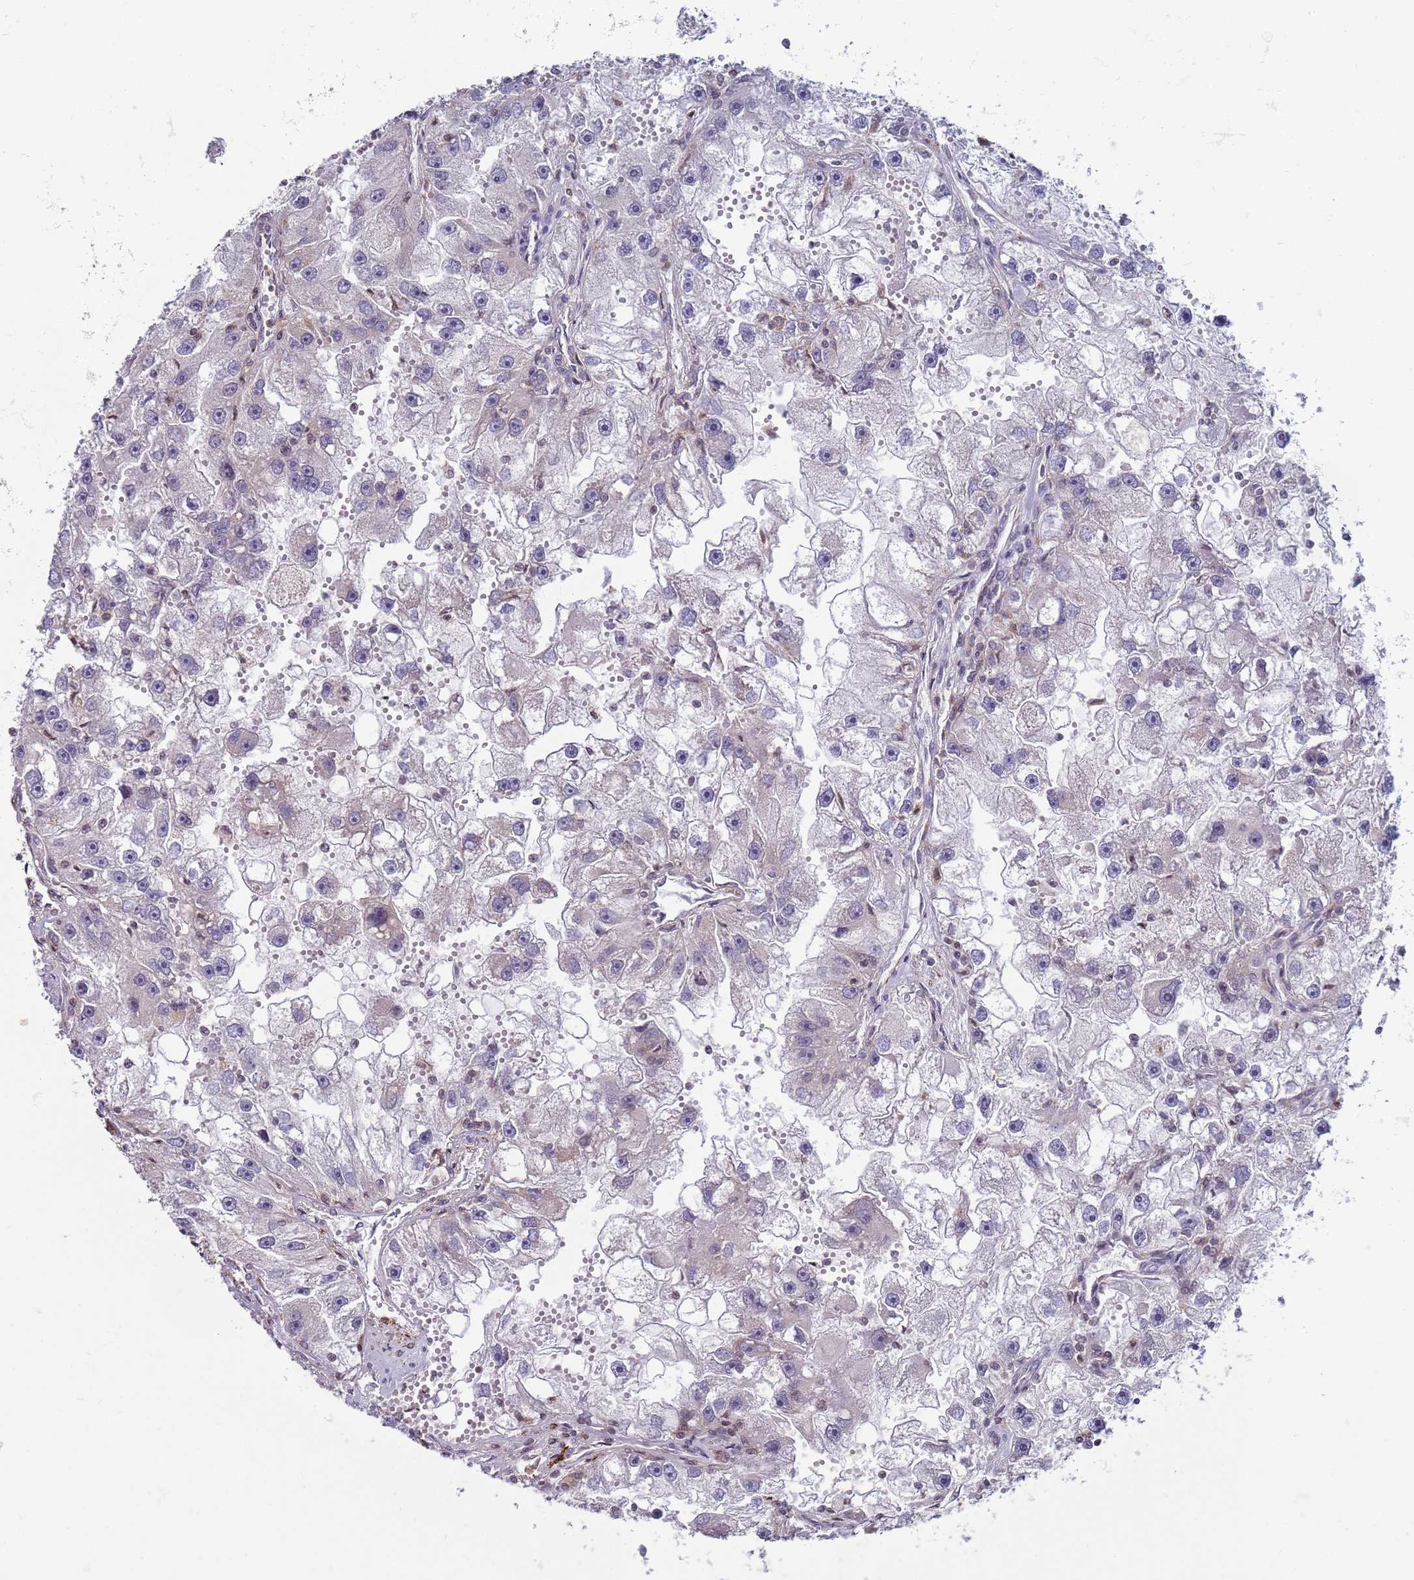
{"staining": {"intensity": "negative", "quantity": "none", "location": "none"}, "tissue": "renal cancer", "cell_type": "Tumor cells", "image_type": "cancer", "snomed": [{"axis": "morphology", "description": "Adenocarcinoma, NOS"}, {"axis": "topography", "description": "Kidney"}], "caption": "There is no significant staining in tumor cells of adenocarcinoma (renal).", "gene": "SNAPC4", "patient": {"sex": "male", "age": 63}}